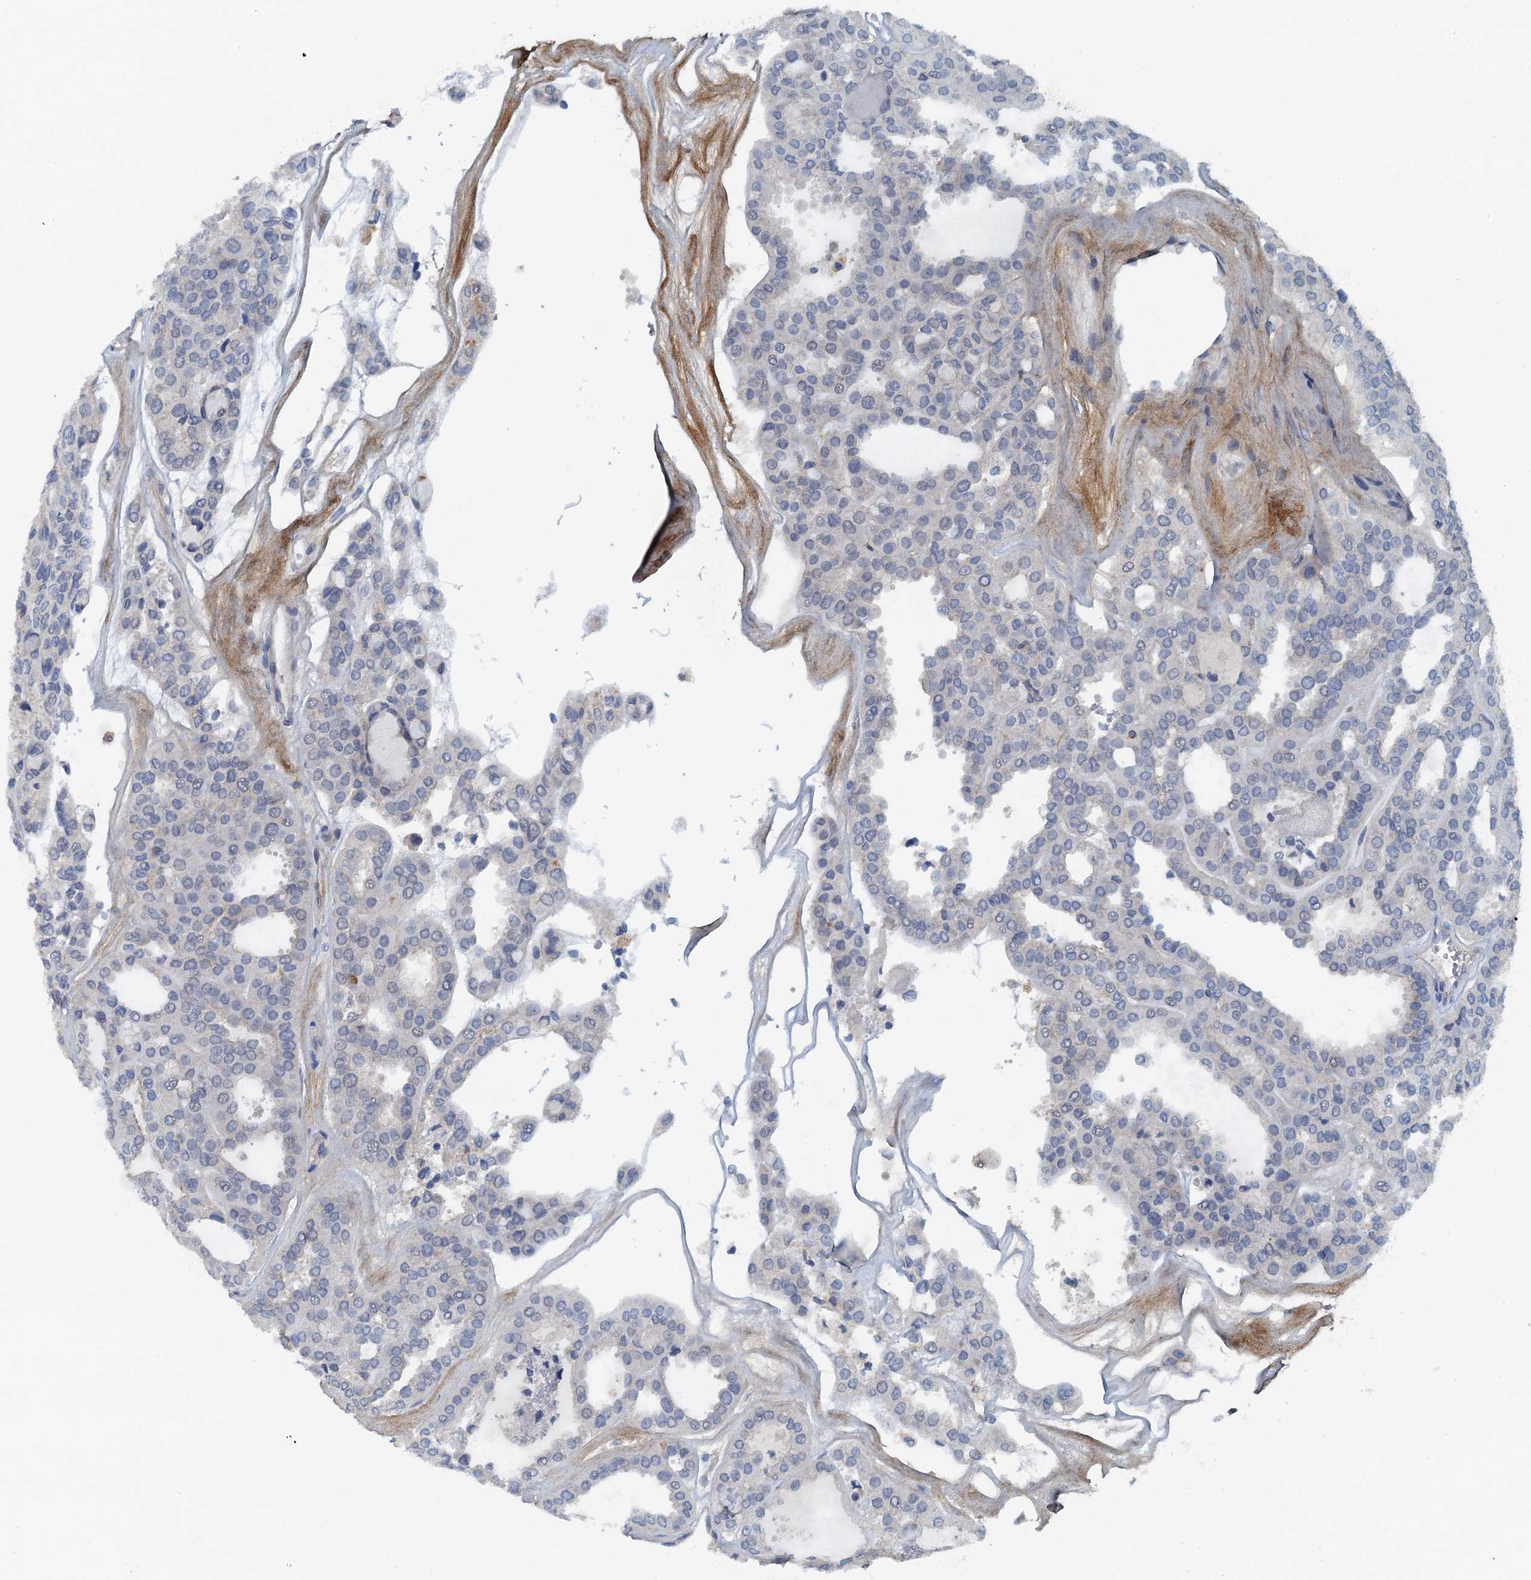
{"staining": {"intensity": "negative", "quantity": "none", "location": "none"}, "tissue": "thyroid cancer", "cell_type": "Tumor cells", "image_type": "cancer", "snomed": [{"axis": "morphology", "description": "Follicular adenoma carcinoma, NOS"}, {"axis": "topography", "description": "Thyroid gland"}], "caption": "Tumor cells are negative for brown protein staining in thyroid cancer.", "gene": "THAP10", "patient": {"sex": "male", "age": 75}}